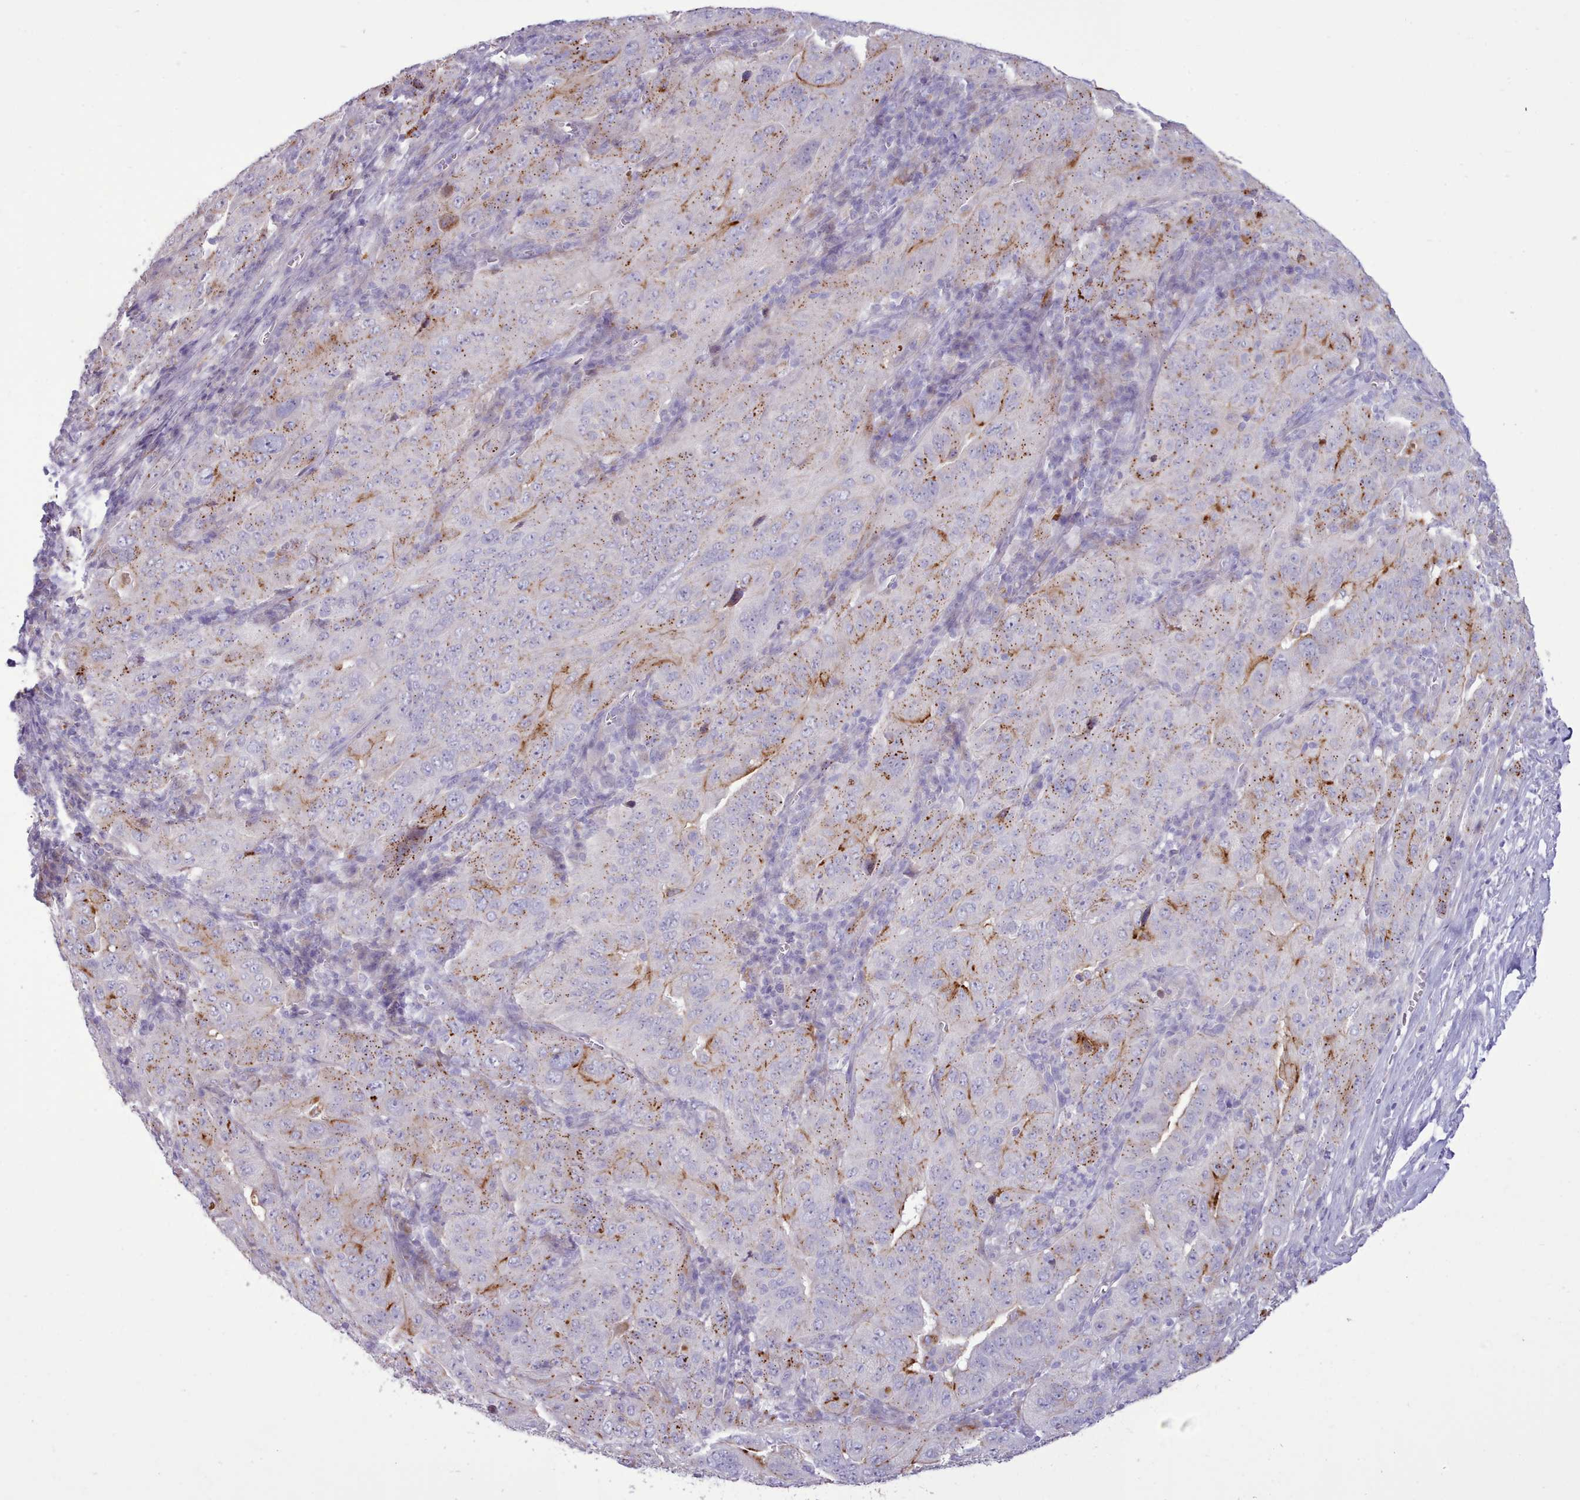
{"staining": {"intensity": "moderate", "quantity": "25%-75%", "location": "cytoplasmic/membranous"}, "tissue": "pancreatic cancer", "cell_type": "Tumor cells", "image_type": "cancer", "snomed": [{"axis": "morphology", "description": "Adenocarcinoma, NOS"}, {"axis": "topography", "description": "Pancreas"}], "caption": "The image displays a brown stain indicating the presence of a protein in the cytoplasmic/membranous of tumor cells in pancreatic cancer.", "gene": "SRD5A1", "patient": {"sex": "male", "age": 63}}